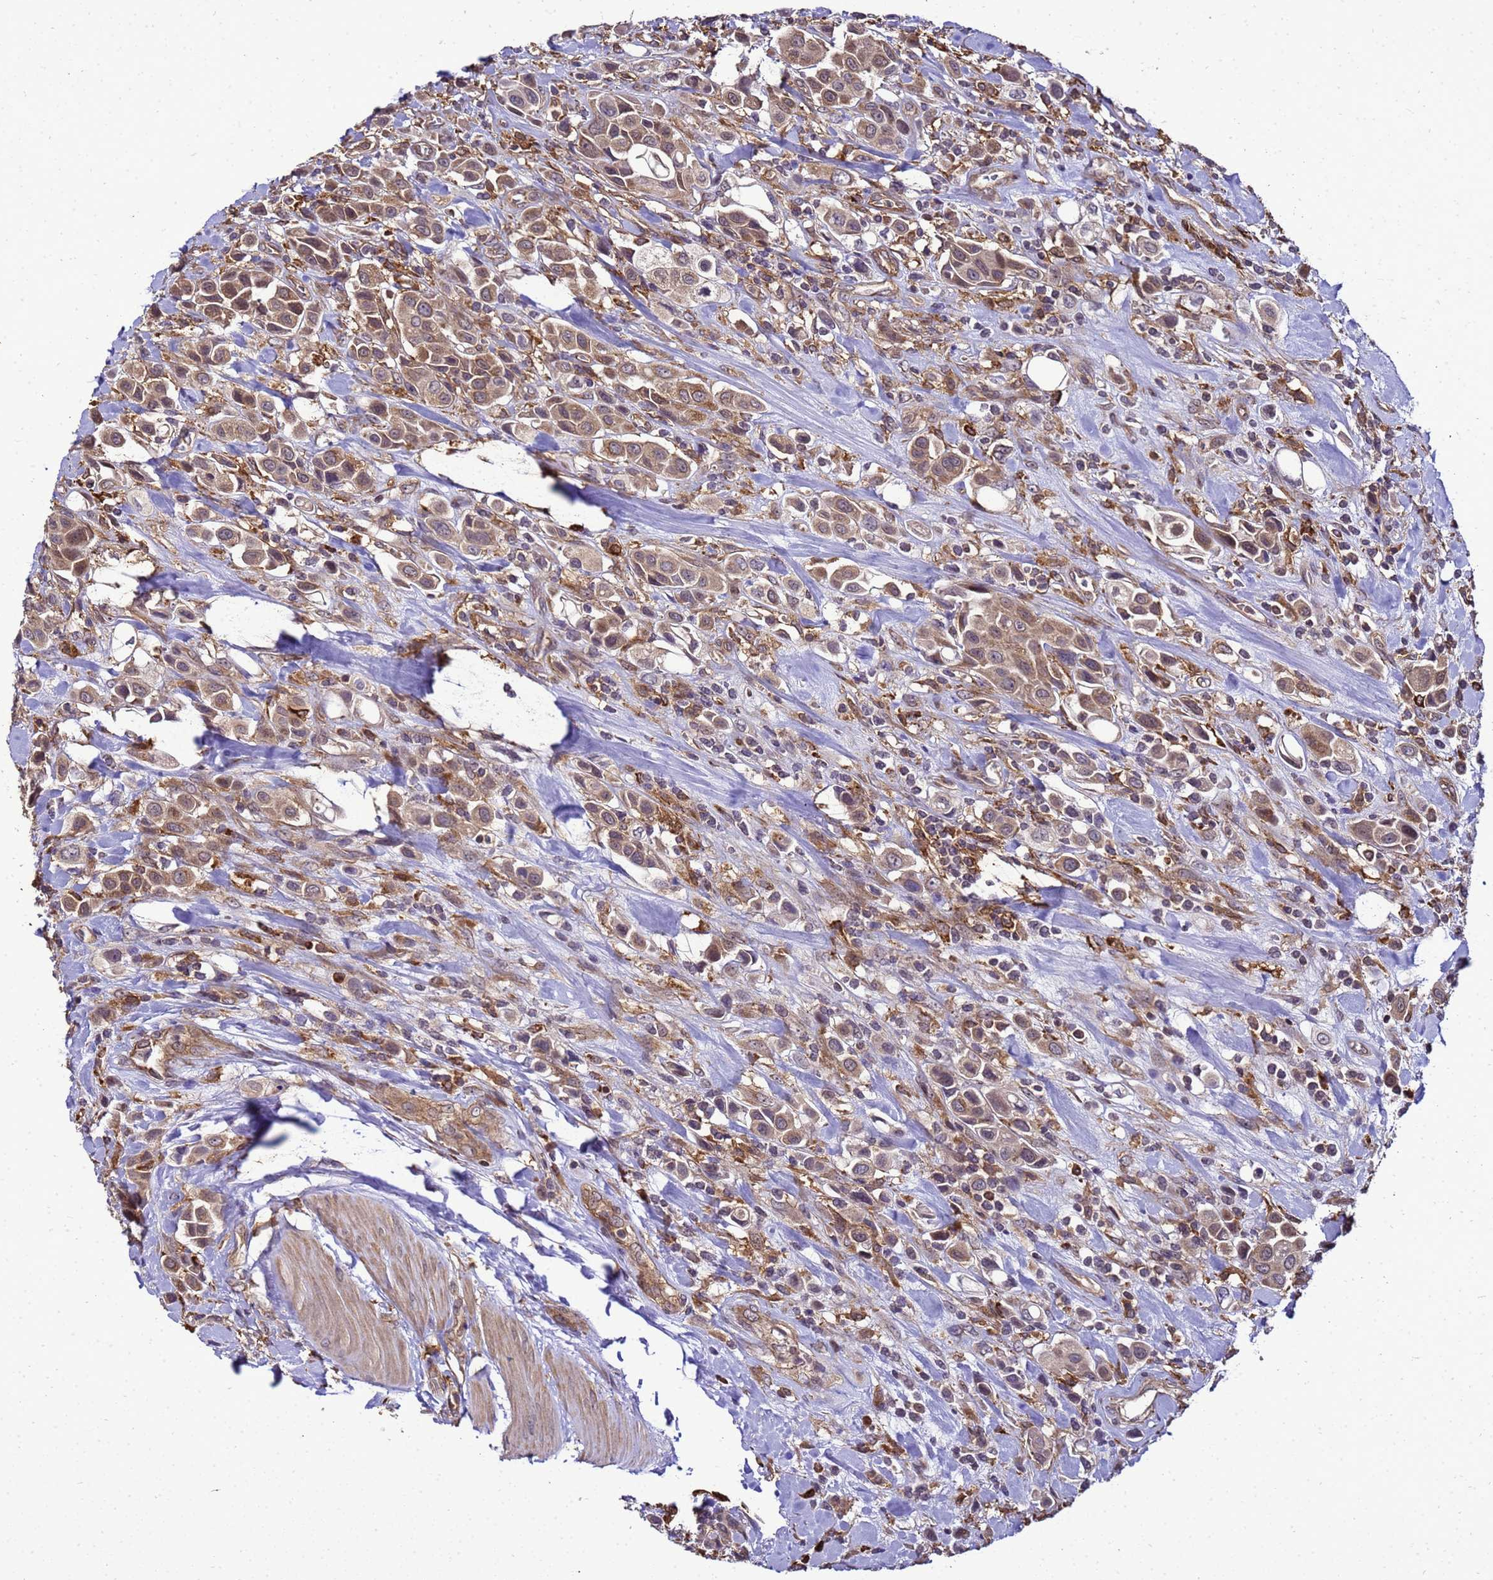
{"staining": {"intensity": "moderate", "quantity": ">75%", "location": "cytoplasmic/membranous"}, "tissue": "urothelial cancer", "cell_type": "Tumor cells", "image_type": "cancer", "snomed": [{"axis": "morphology", "description": "Urothelial carcinoma, High grade"}, {"axis": "topography", "description": "Urinary bladder"}], "caption": "Urothelial cancer tissue displays moderate cytoplasmic/membranous expression in approximately >75% of tumor cells Nuclei are stained in blue.", "gene": "TRABD", "patient": {"sex": "male", "age": 50}}